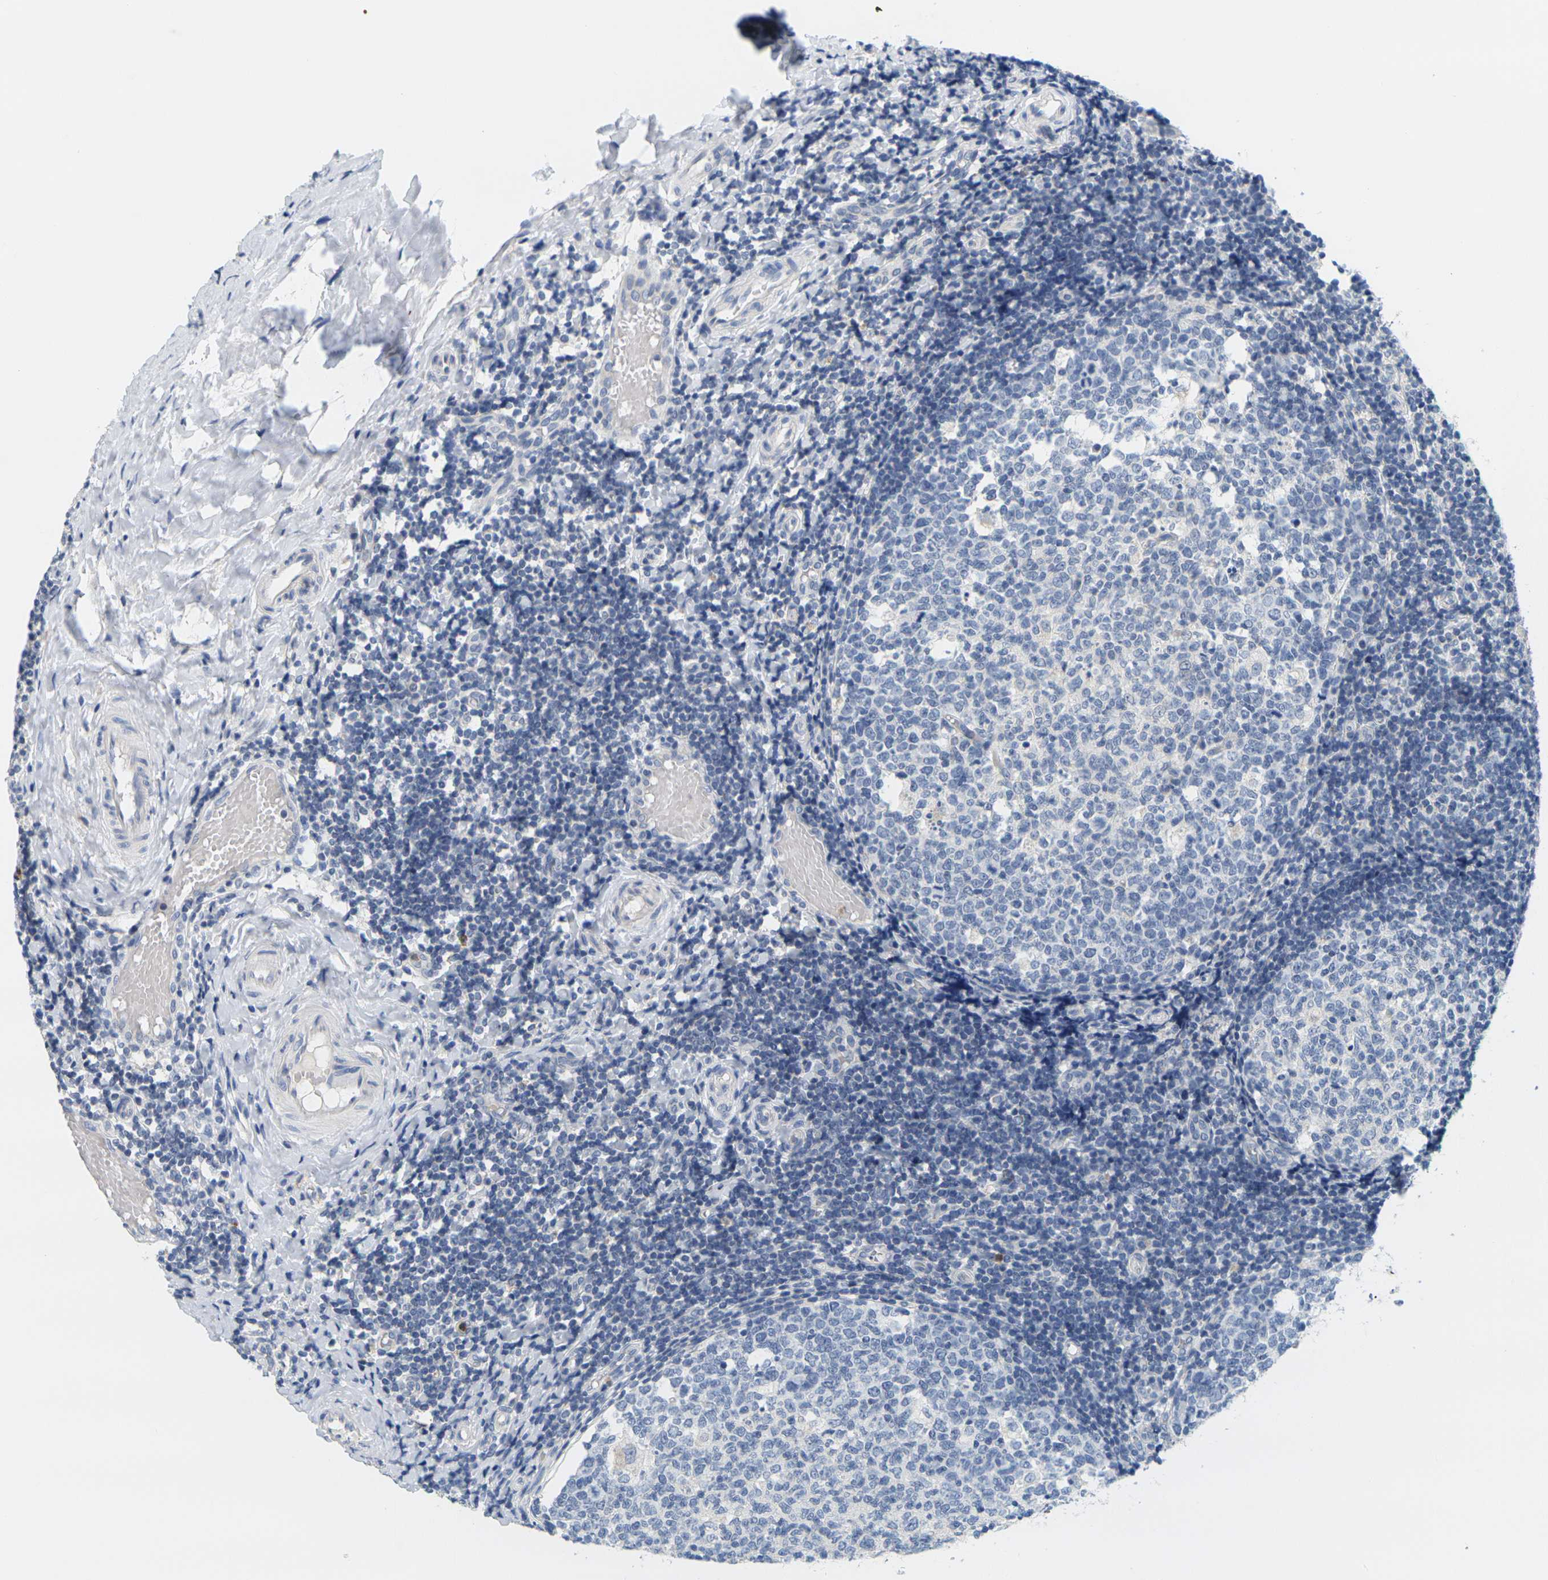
{"staining": {"intensity": "negative", "quantity": "none", "location": "none"}, "tissue": "tonsil", "cell_type": "Germinal center cells", "image_type": "normal", "snomed": [{"axis": "morphology", "description": "Normal tissue, NOS"}, {"axis": "topography", "description": "Tonsil"}], "caption": "There is no significant expression in germinal center cells of tonsil. (Stains: DAB immunohistochemistry (IHC) with hematoxylin counter stain, Microscopy: brightfield microscopy at high magnification).", "gene": "KLK5", "patient": {"sex": "female", "age": 19}}